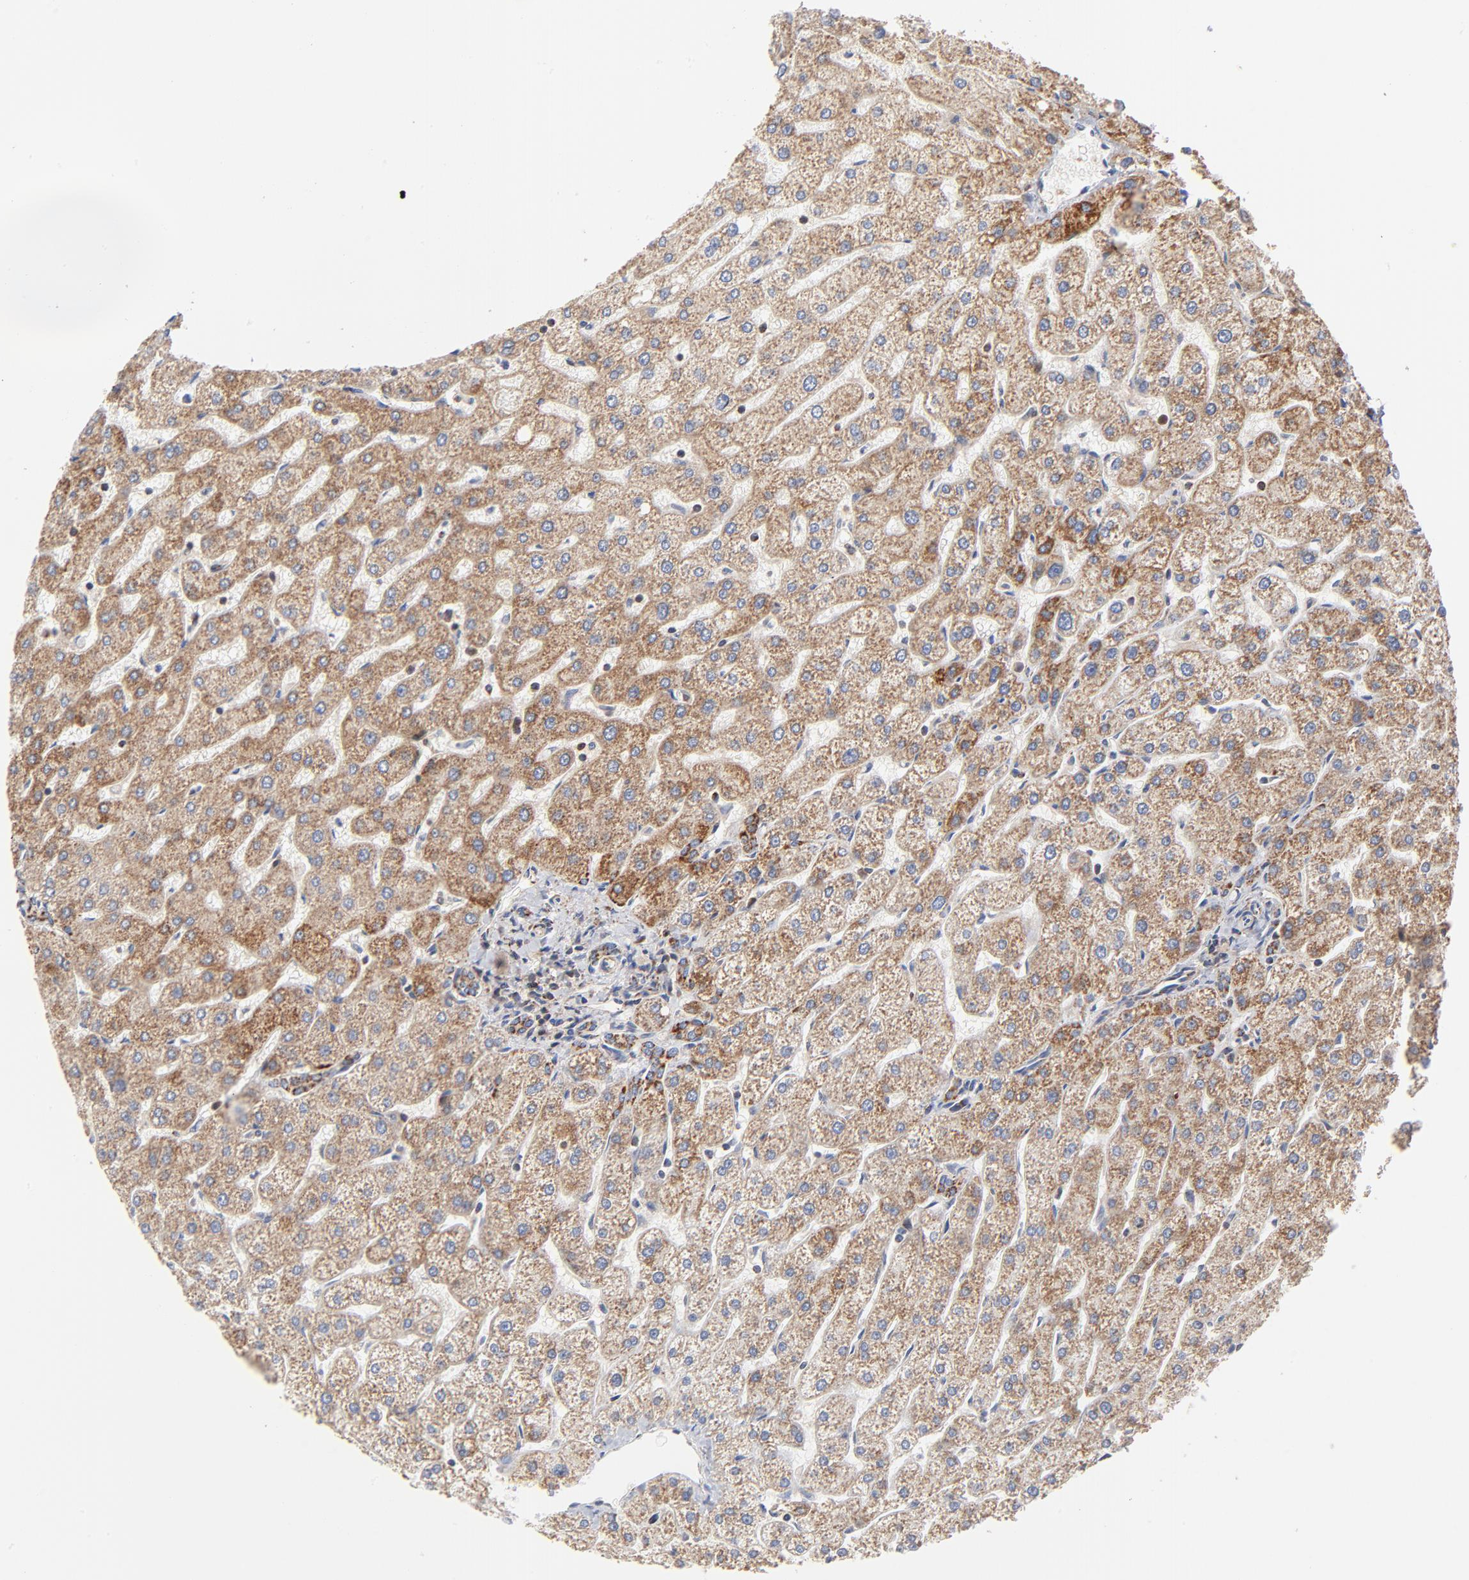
{"staining": {"intensity": "moderate", "quantity": ">75%", "location": "cytoplasmic/membranous"}, "tissue": "liver", "cell_type": "Cholangiocytes", "image_type": "normal", "snomed": [{"axis": "morphology", "description": "Normal tissue, NOS"}, {"axis": "topography", "description": "Liver"}], "caption": "Immunohistochemistry photomicrograph of benign liver stained for a protein (brown), which shows medium levels of moderate cytoplasmic/membranous expression in approximately >75% of cholangiocytes.", "gene": "DIABLO", "patient": {"sex": "male", "age": 67}}